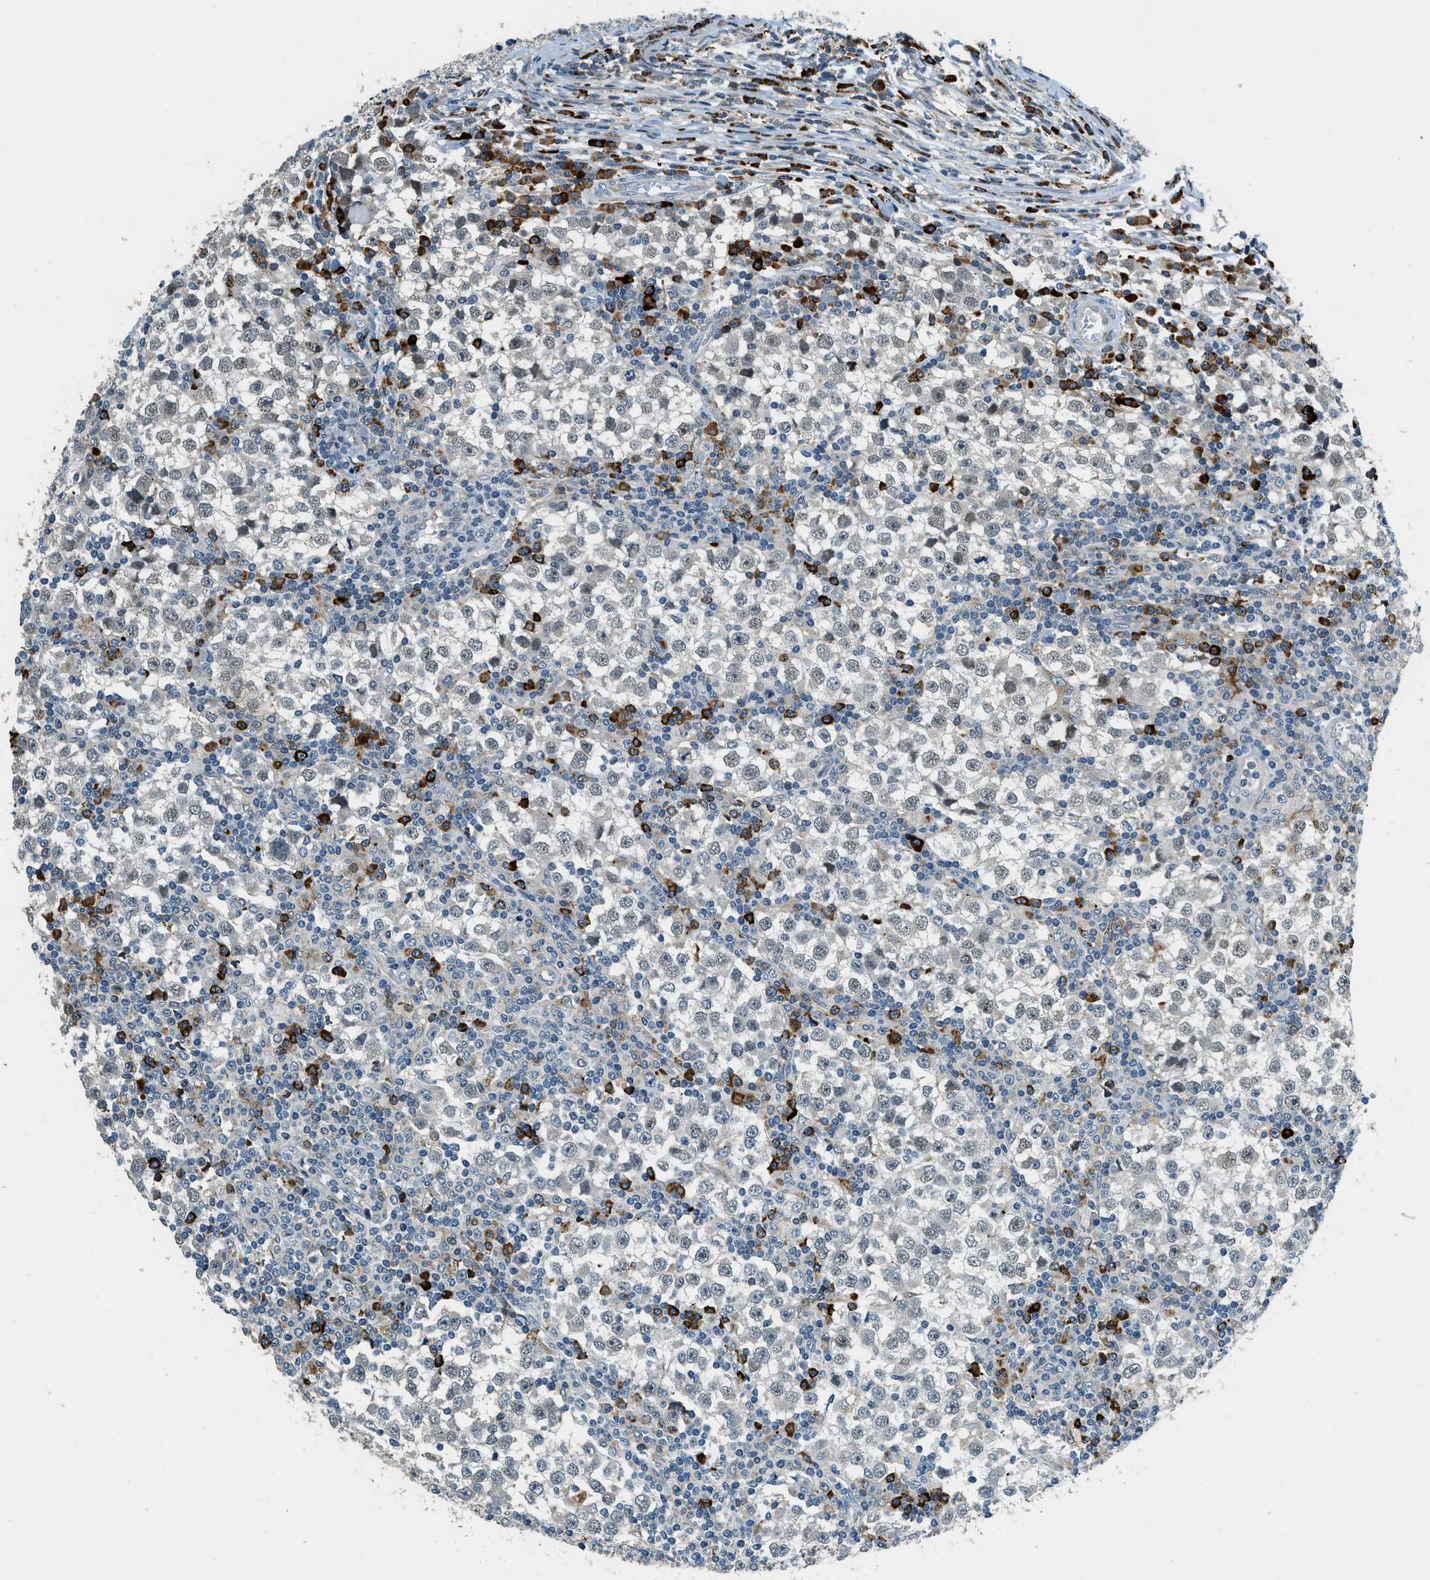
{"staining": {"intensity": "negative", "quantity": "none", "location": "none"}, "tissue": "testis cancer", "cell_type": "Tumor cells", "image_type": "cancer", "snomed": [{"axis": "morphology", "description": "Seminoma, NOS"}, {"axis": "topography", "description": "Testis"}], "caption": "Human seminoma (testis) stained for a protein using IHC displays no staining in tumor cells.", "gene": "HERC2", "patient": {"sex": "male", "age": 65}}